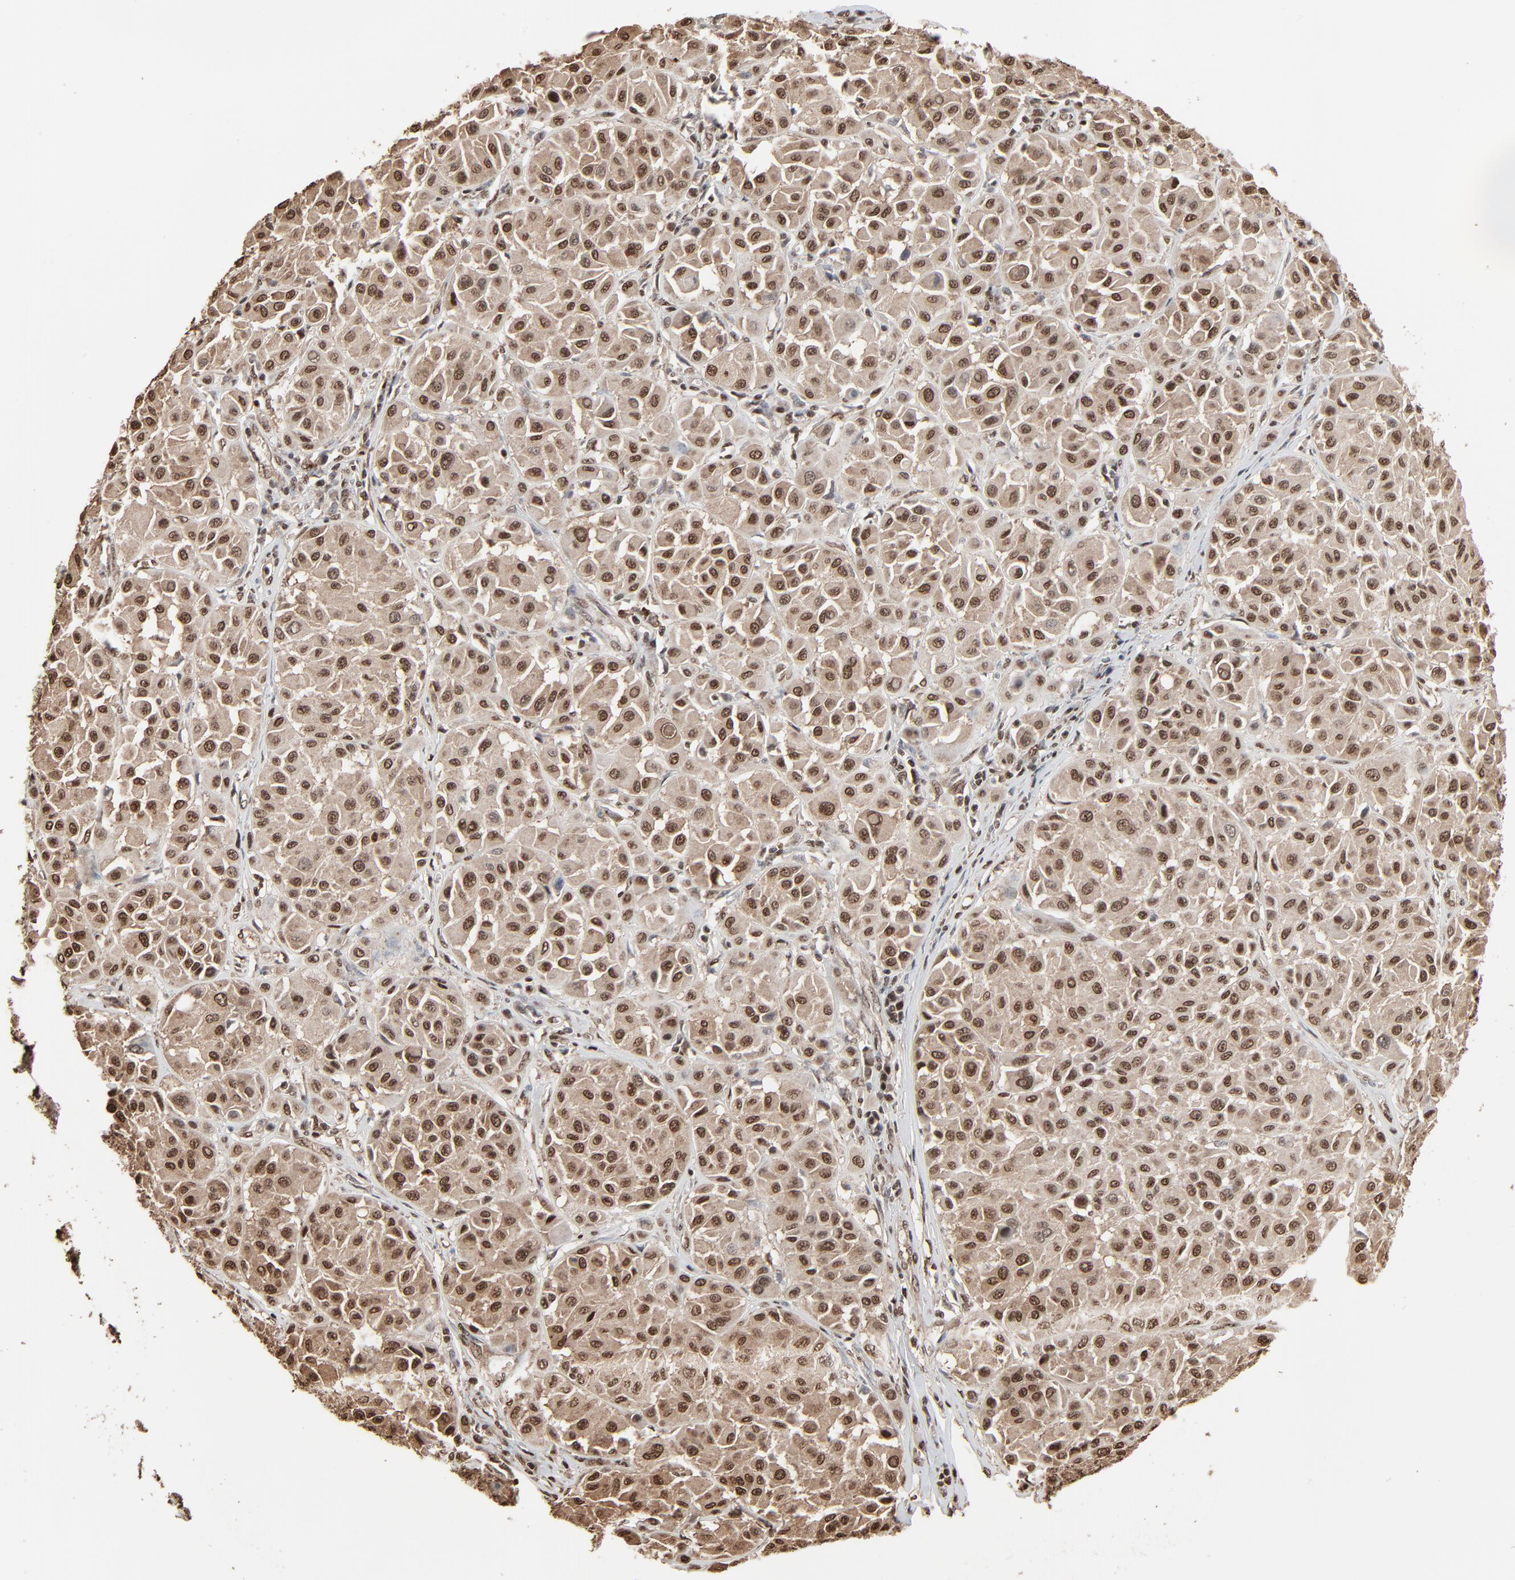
{"staining": {"intensity": "strong", "quantity": ">75%", "location": "cytoplasmic/membranous,nuclear"}, "tissue": "melanoma", "cell_type": "Tumor cells", "image_type": "cancer", "snomed": [{"axis": "morphology", "description": "Malignant melanoma, Metastatic site"}, {"axis": "topography", "description": "Soft tissue"}], "caption": "Strong cytoplasmic/membranous and nuclear positivity is identified in about >75% of tumor cells in melanoma.", "gene": "MEIS2", "patient": {"sex": "male", "age": 41}}